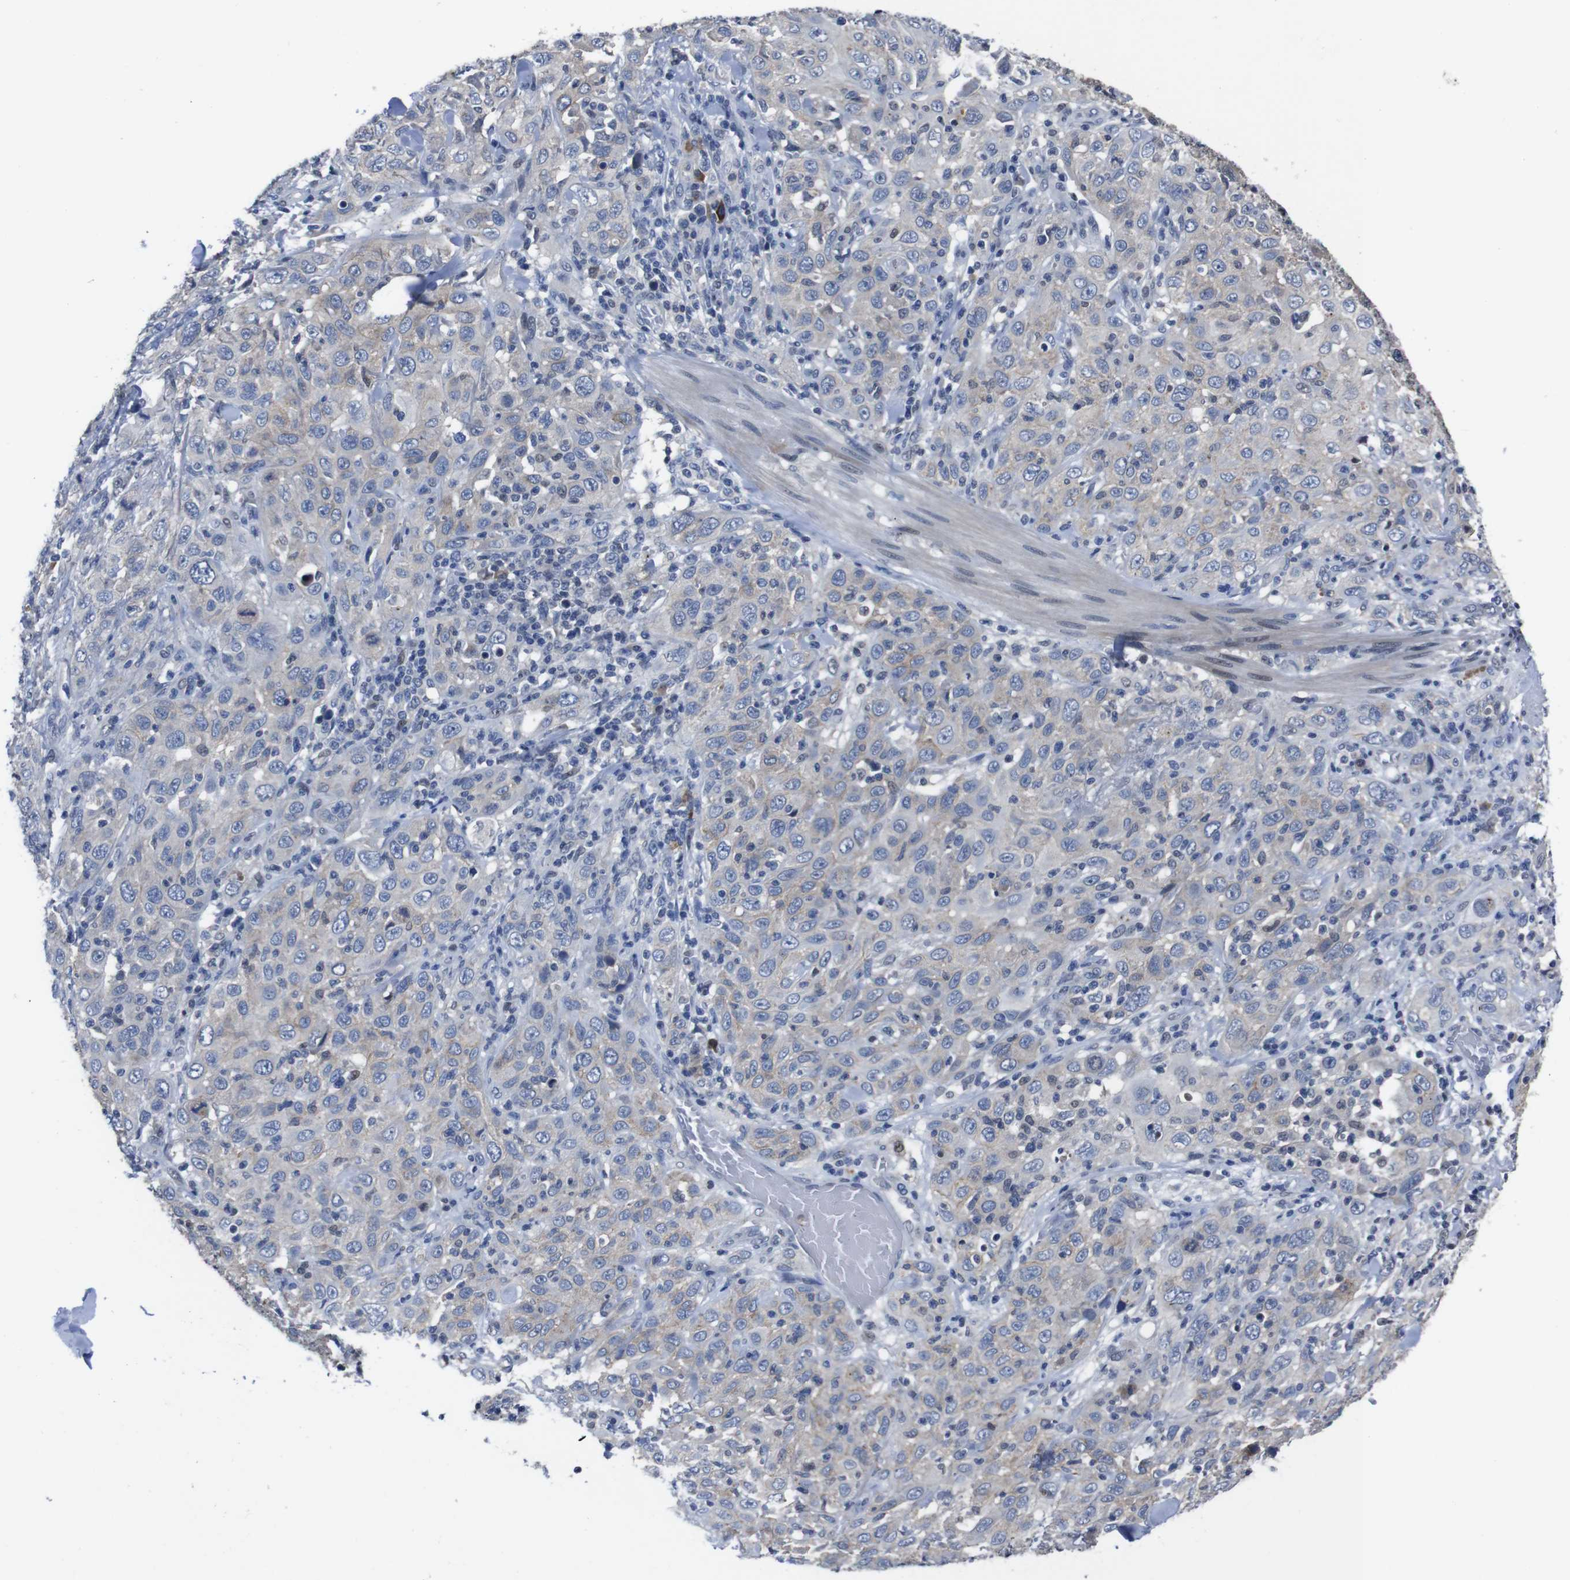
{"staining": {"intensity": "weak", "quantity": "<25%", "location": "cytoplasmic/membranous"}, "tissue": "skin cancer", "cell_type": "Tumor cells", "image_type": "cancer", "snomed": [{"axis": "morphology", "description": "Squamous cell carcinoma, NOS"}, {"axis": "topography", "description": "Skin"}], "caption": "This is a histopathology image of immunohistochemistry staining of skin cancer, which shows no positivity in tumor cells.", "gene": "SEMA4B", "patient": {"sex": "female", "age": 88}}